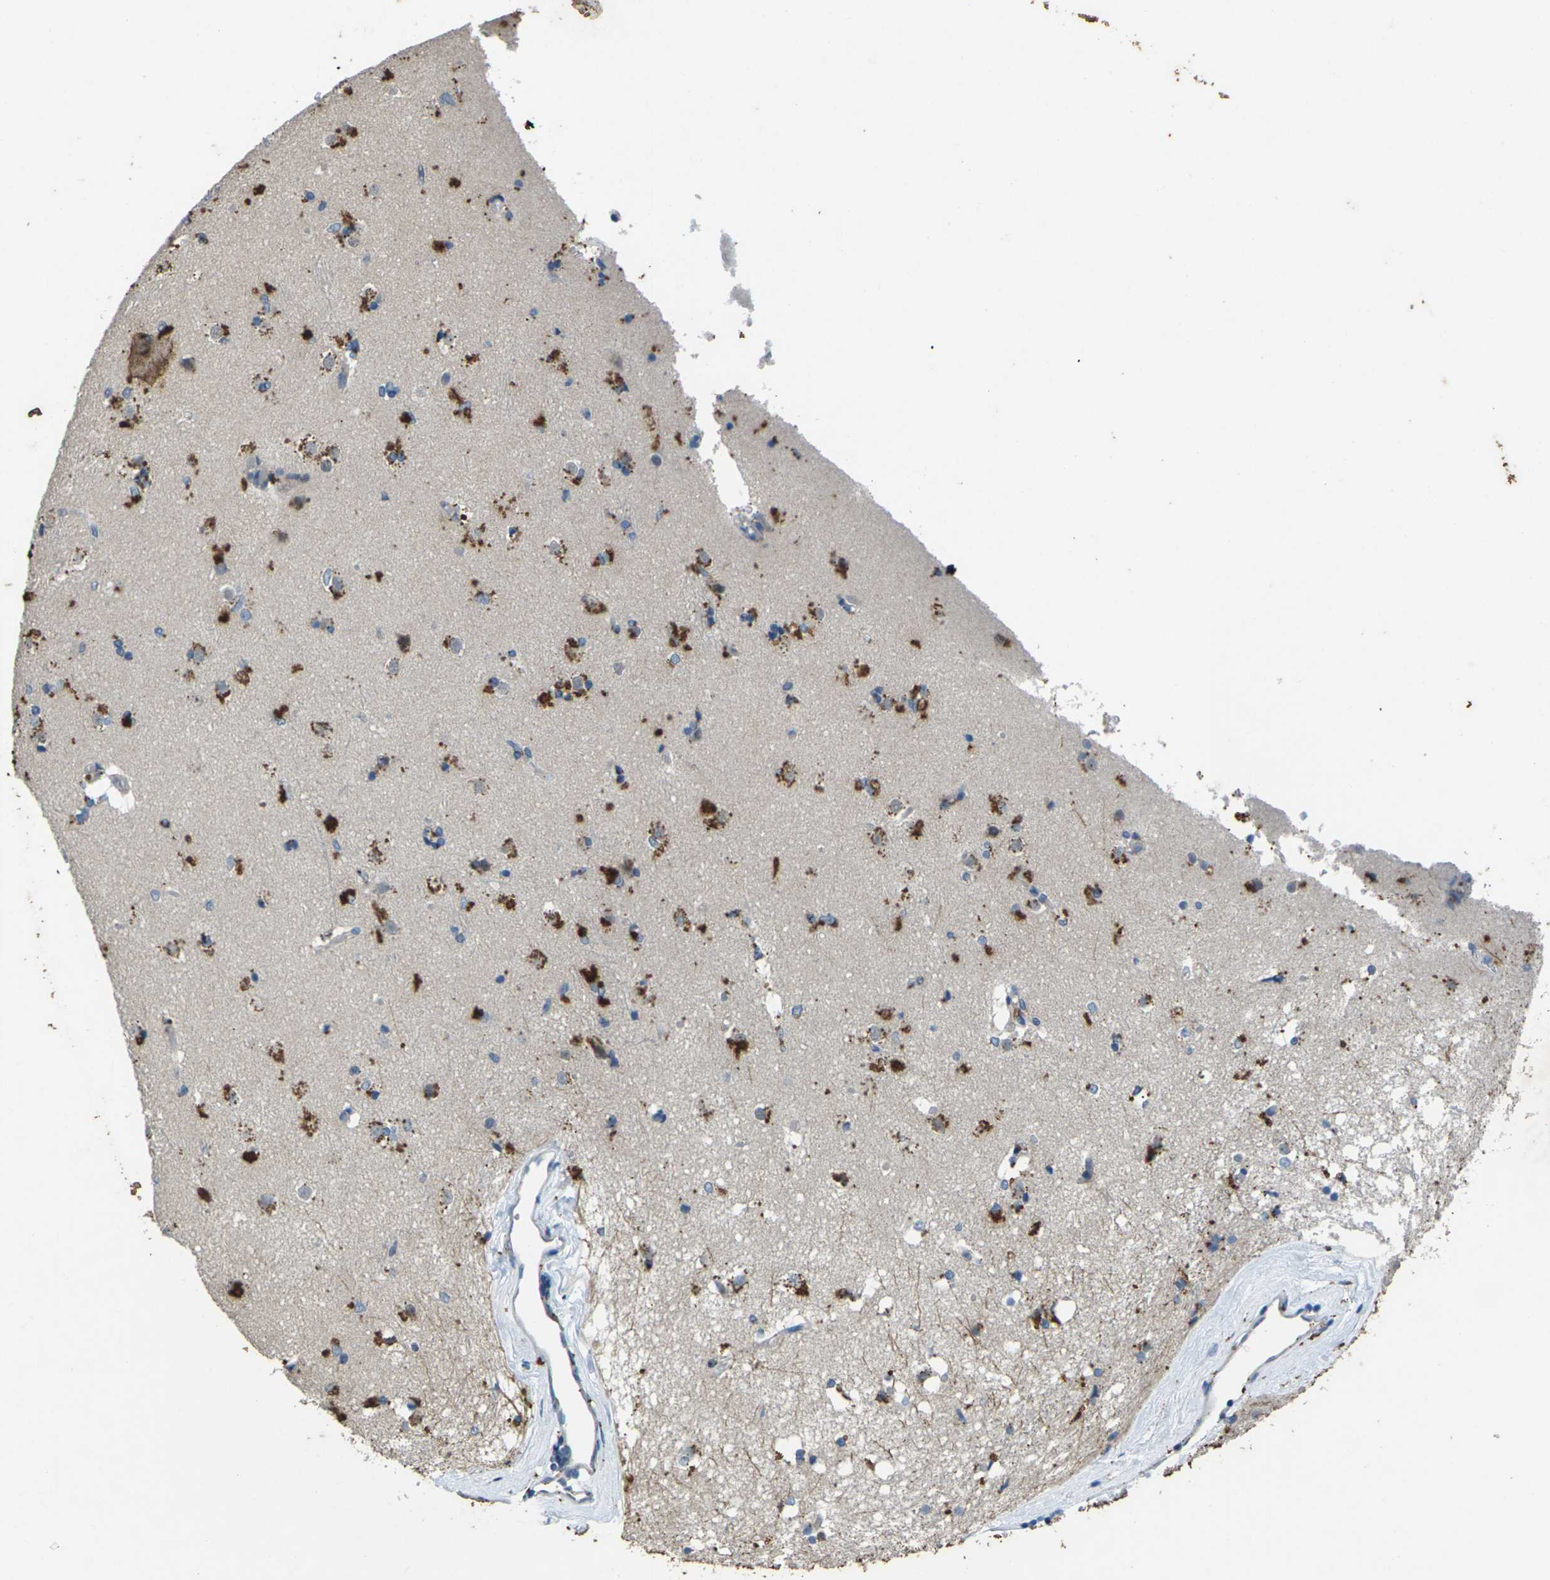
{"staining": {"intensity": "strong", "quantity": "<25%", "location": "cytoplasmic/membranous"}, "tissue": "caudate", "cell_type": "Glial cells", "image_type": "normal", "snomed": [{"axis": "morphology", "description": "Normal tissue, NOS"}, {"axis": "topography", "description": "Lateral ventricle wall"}], "caption": "Protein positivity by immunohistochemistry reveals strong cytoplasmic/membranous positivity in about <25% of glial cells in benign caudate. (DAB (3,3'-diaminobenzidine) IHC, brown staining for protein, blue staining for nuclei).", "gene": "SIGLEC14", "patient": {"sex": "female", "age": 19}}